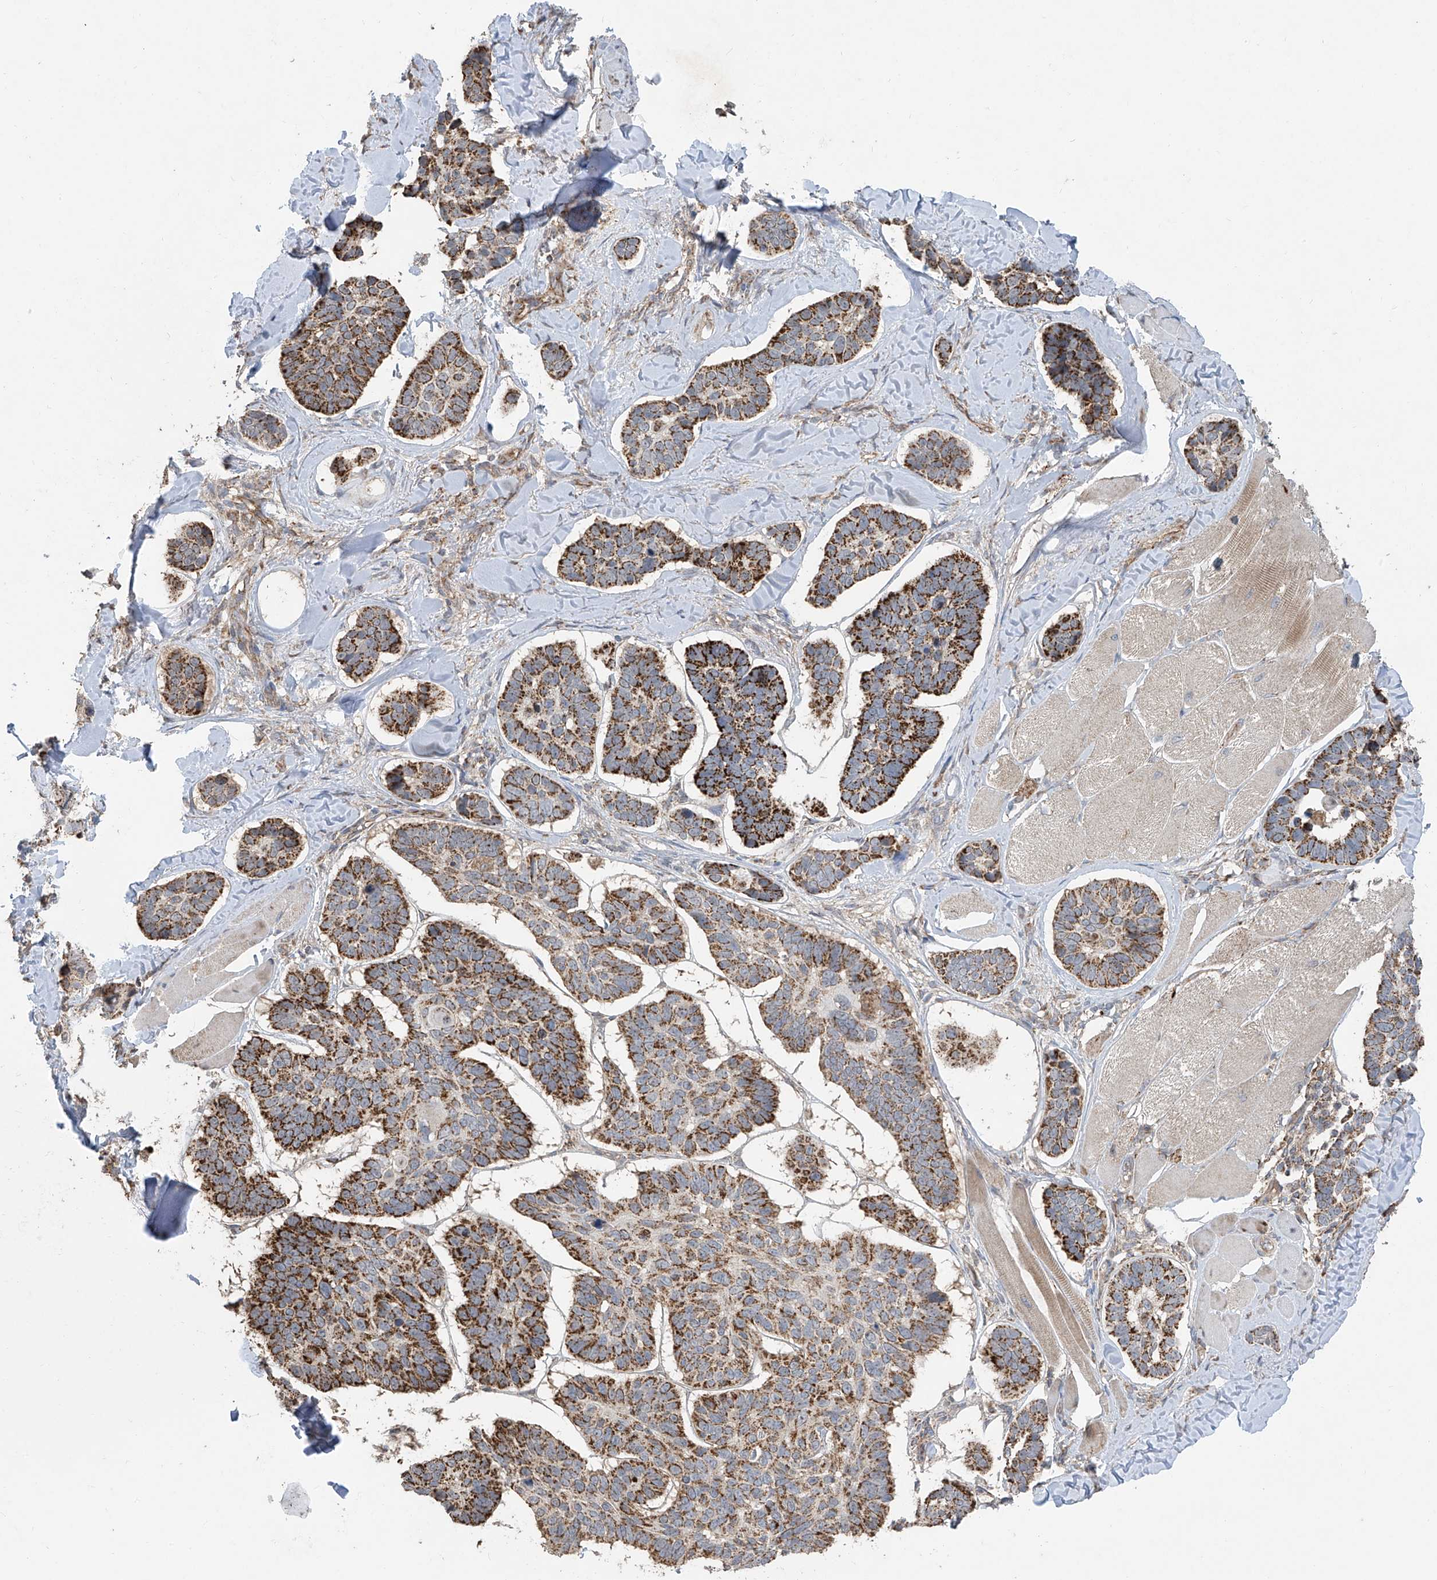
{"staining": {"intensity": "moderate", "quantity": ">75%", "location": "cytoplasmic/membranous"}, "tissue": "skin cancer", "cell_type": "Tumor cells", "image_type": "cancer", "snomed": [{"axis": "morphology", "description": "Basal cell carcinoma"}, {"axis": "topography", "description": "Skin"}], "caption": "Protein analysis of basal cell carcinoma (skin) tissue displays moderate cytoplasmic/membranous staining in about >75% of tumor cells.", "gene": "UQCC1", "patient": {"sex": "male", "age": 62}}